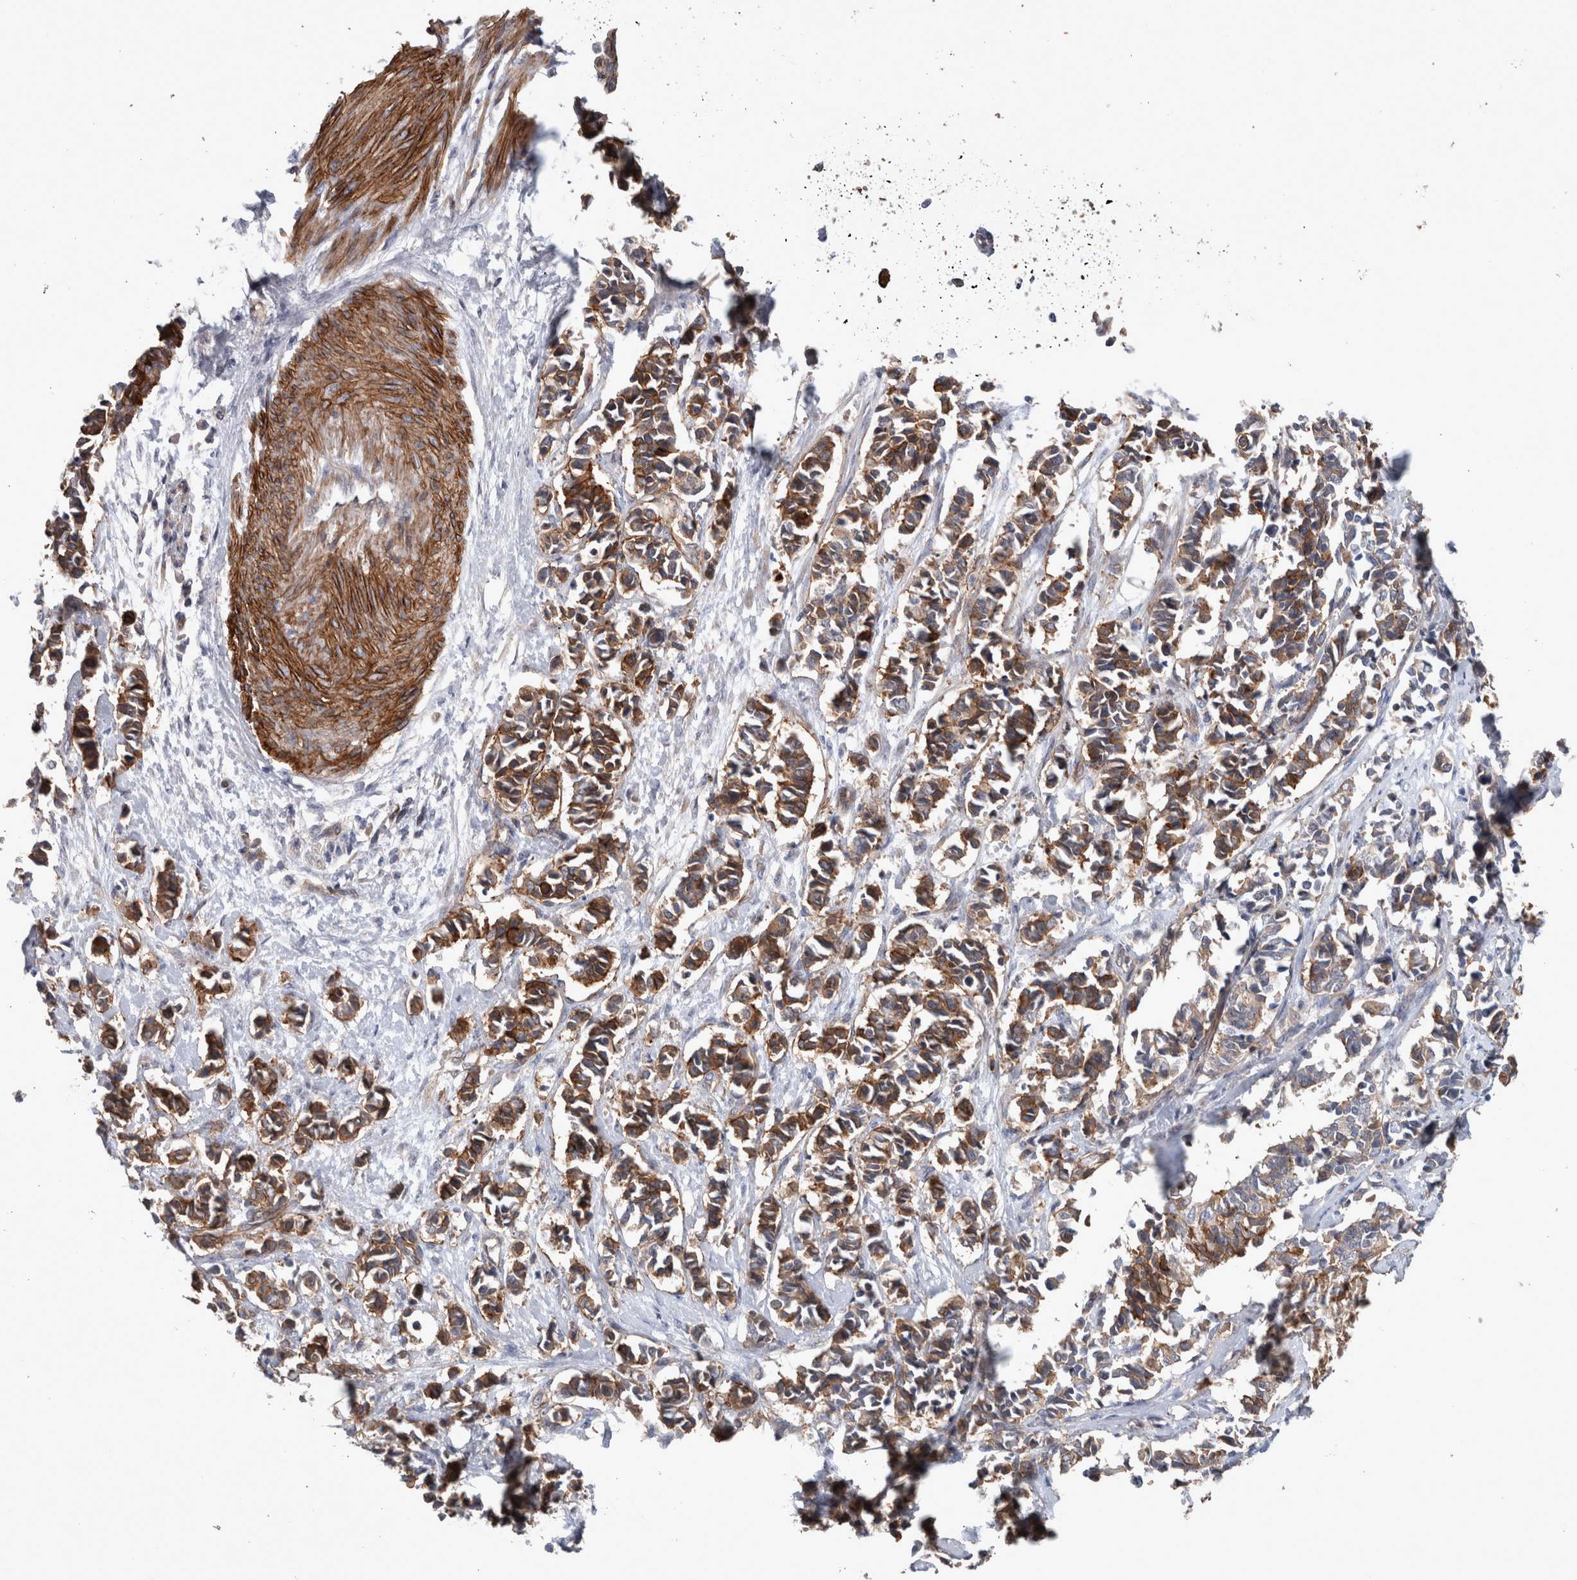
{"staining": {"intensity": "strong", "quantity": ">75%", "location": "cytoplasmic/membranous"}, "tissue": "cervical cancer", "cell_type": "Tumor cells", "image_type": "cancer", "snomed": [{"axis": "morphology", "description": "Normal tissue, NOS"}, {"axis": "morphology", "description": "Squamous cell carcinoma, NOS"}, {"axis": "topography", "description": "Cervix"}], "caption": "Cervical cancer tissue demonstrates strong cytoplasmic/membranous positivity in about >75% of tumor cells", "gene": "BCAM", "patient": {"sex": "female", "age": 35}}